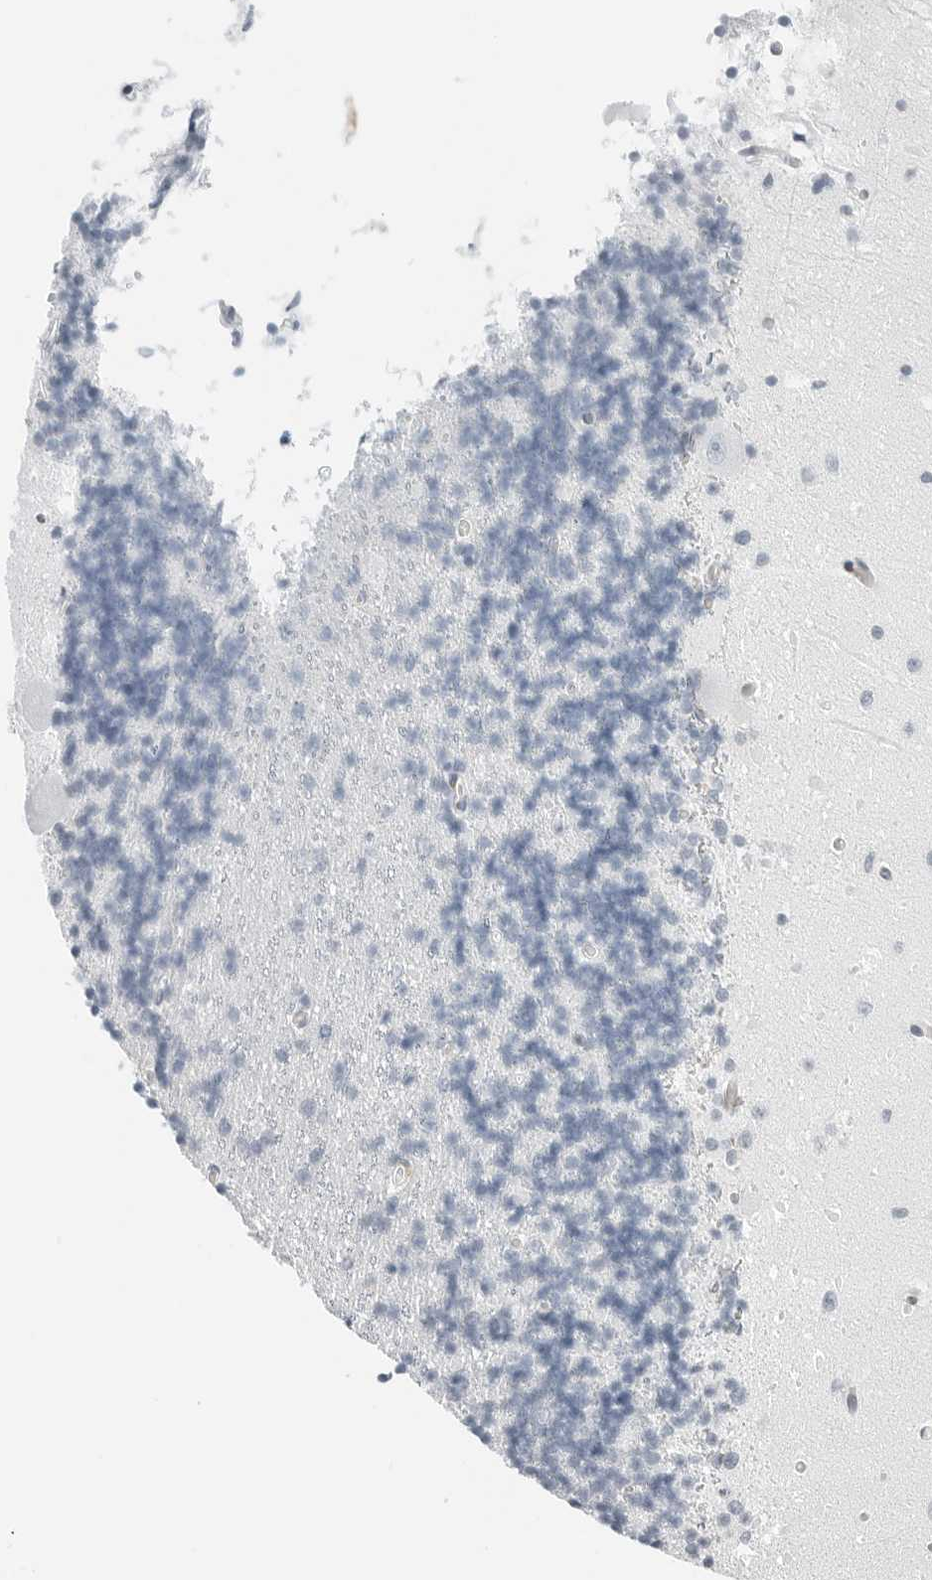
{"staining": {"intensity": "negative", "quantity": "none", "location": "none"}, "tissue": "cerebellum", "cell_type": "Cells in granular layer", "image_type": "normal", "snomed": [{"axis": "morphology", "description": "Normal tissue, NOS"}, {"axis": "topography", "description": "Cerebellum"}], "caption": "Immunohistochemistry photomicrograph of unremarkable cerebellum: human cerebellum stained with DAB exhibits no significant protein expression in cells in granular layer. Nuclei are stained in blue.", "gene": "P4HA2", "patient": {"sex": "male", "age": 37}}